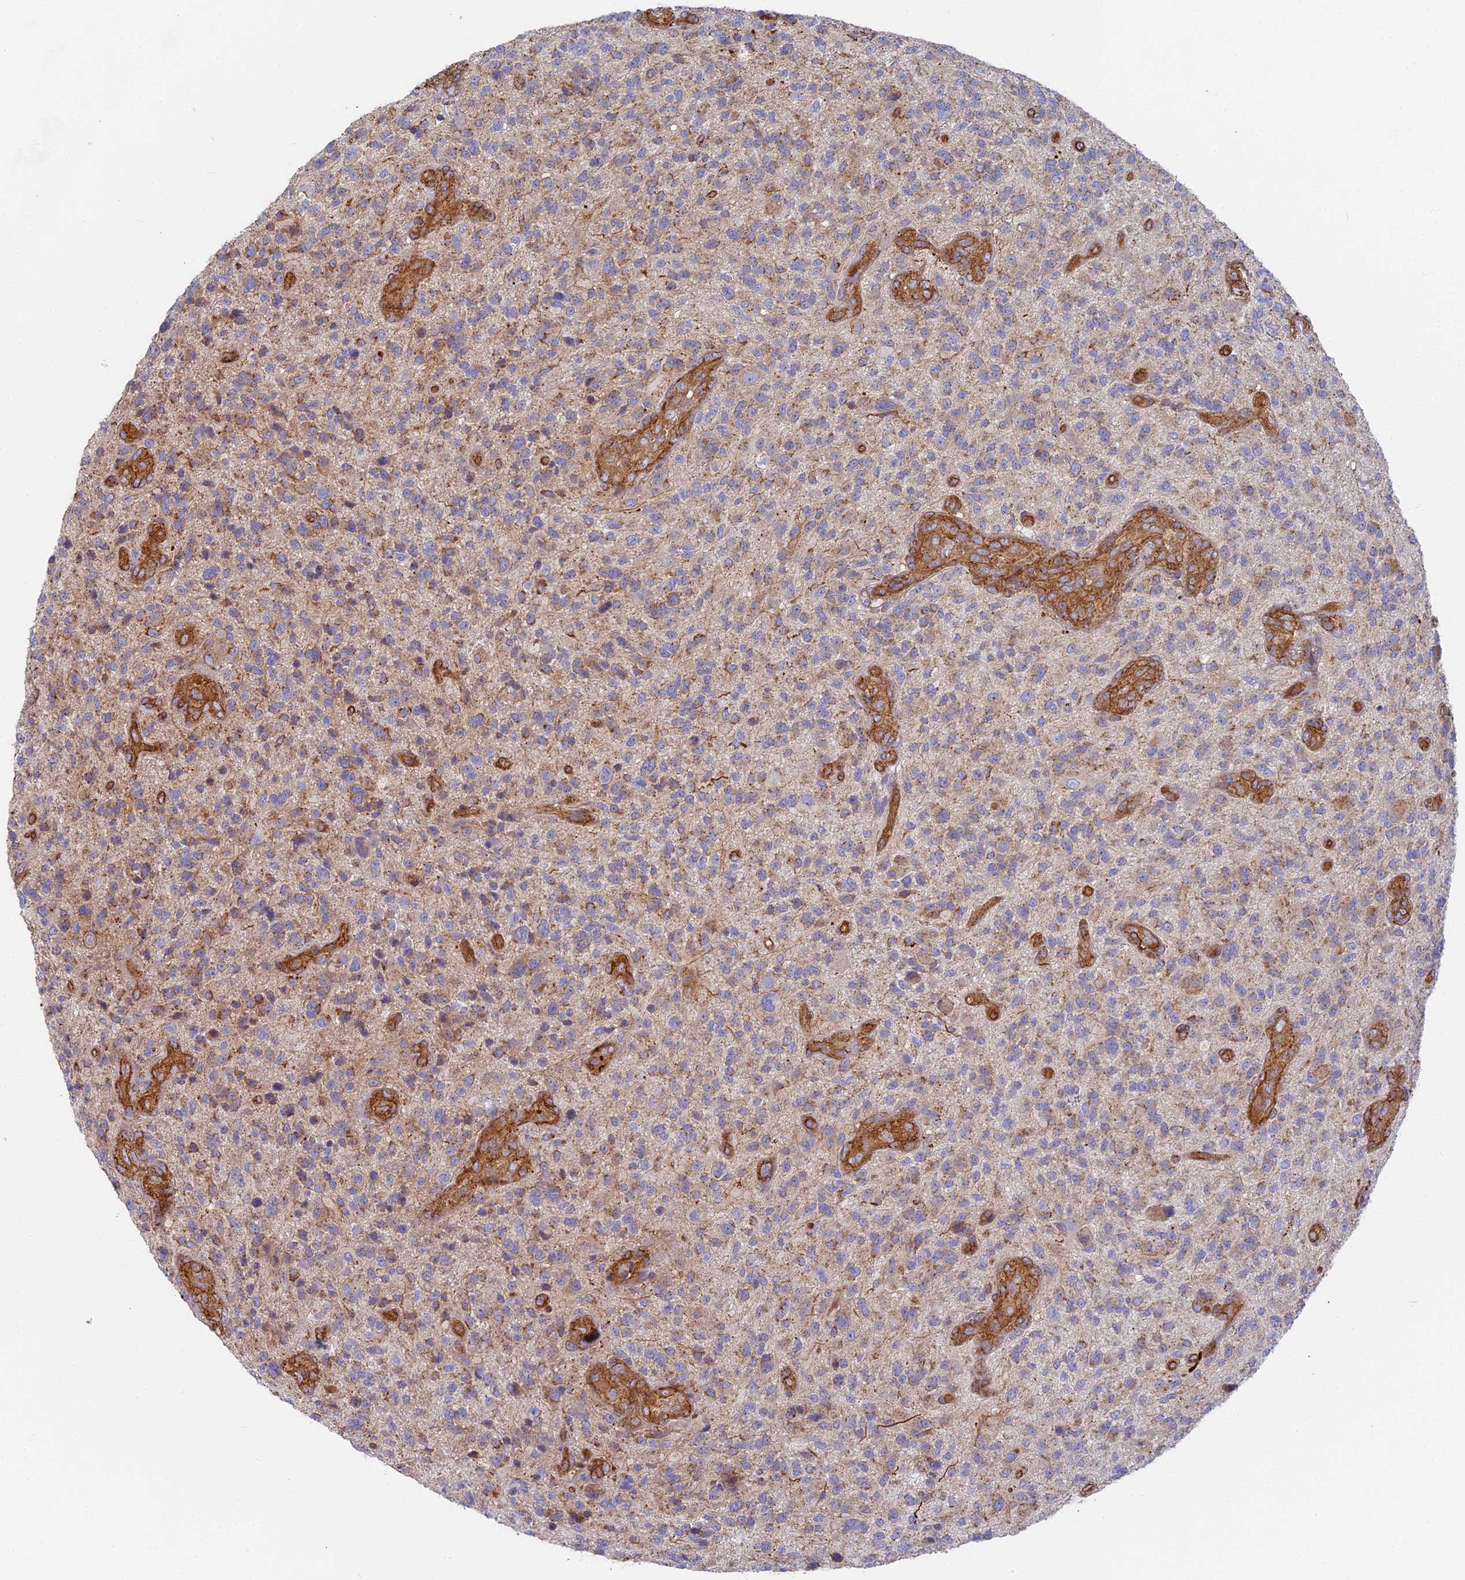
{"staining": {"intensity": "weak", "quantity": "<25%", "location": "cytoplasmic/membranous"}, "tissue": "glioma", "cell_type": "Tumor cells", "image_type": "cancer", "snomed": [{"axis": "morphology", "description": "Glioma, malignant, High grade"}, {"axis": "topography", "description": "Brain"}], "caption": "Tumor cells show no significant positivity in high-grade glioma (malignant).", "gene": "DDA1", "patient": {"sex": "male", "age": 47}}